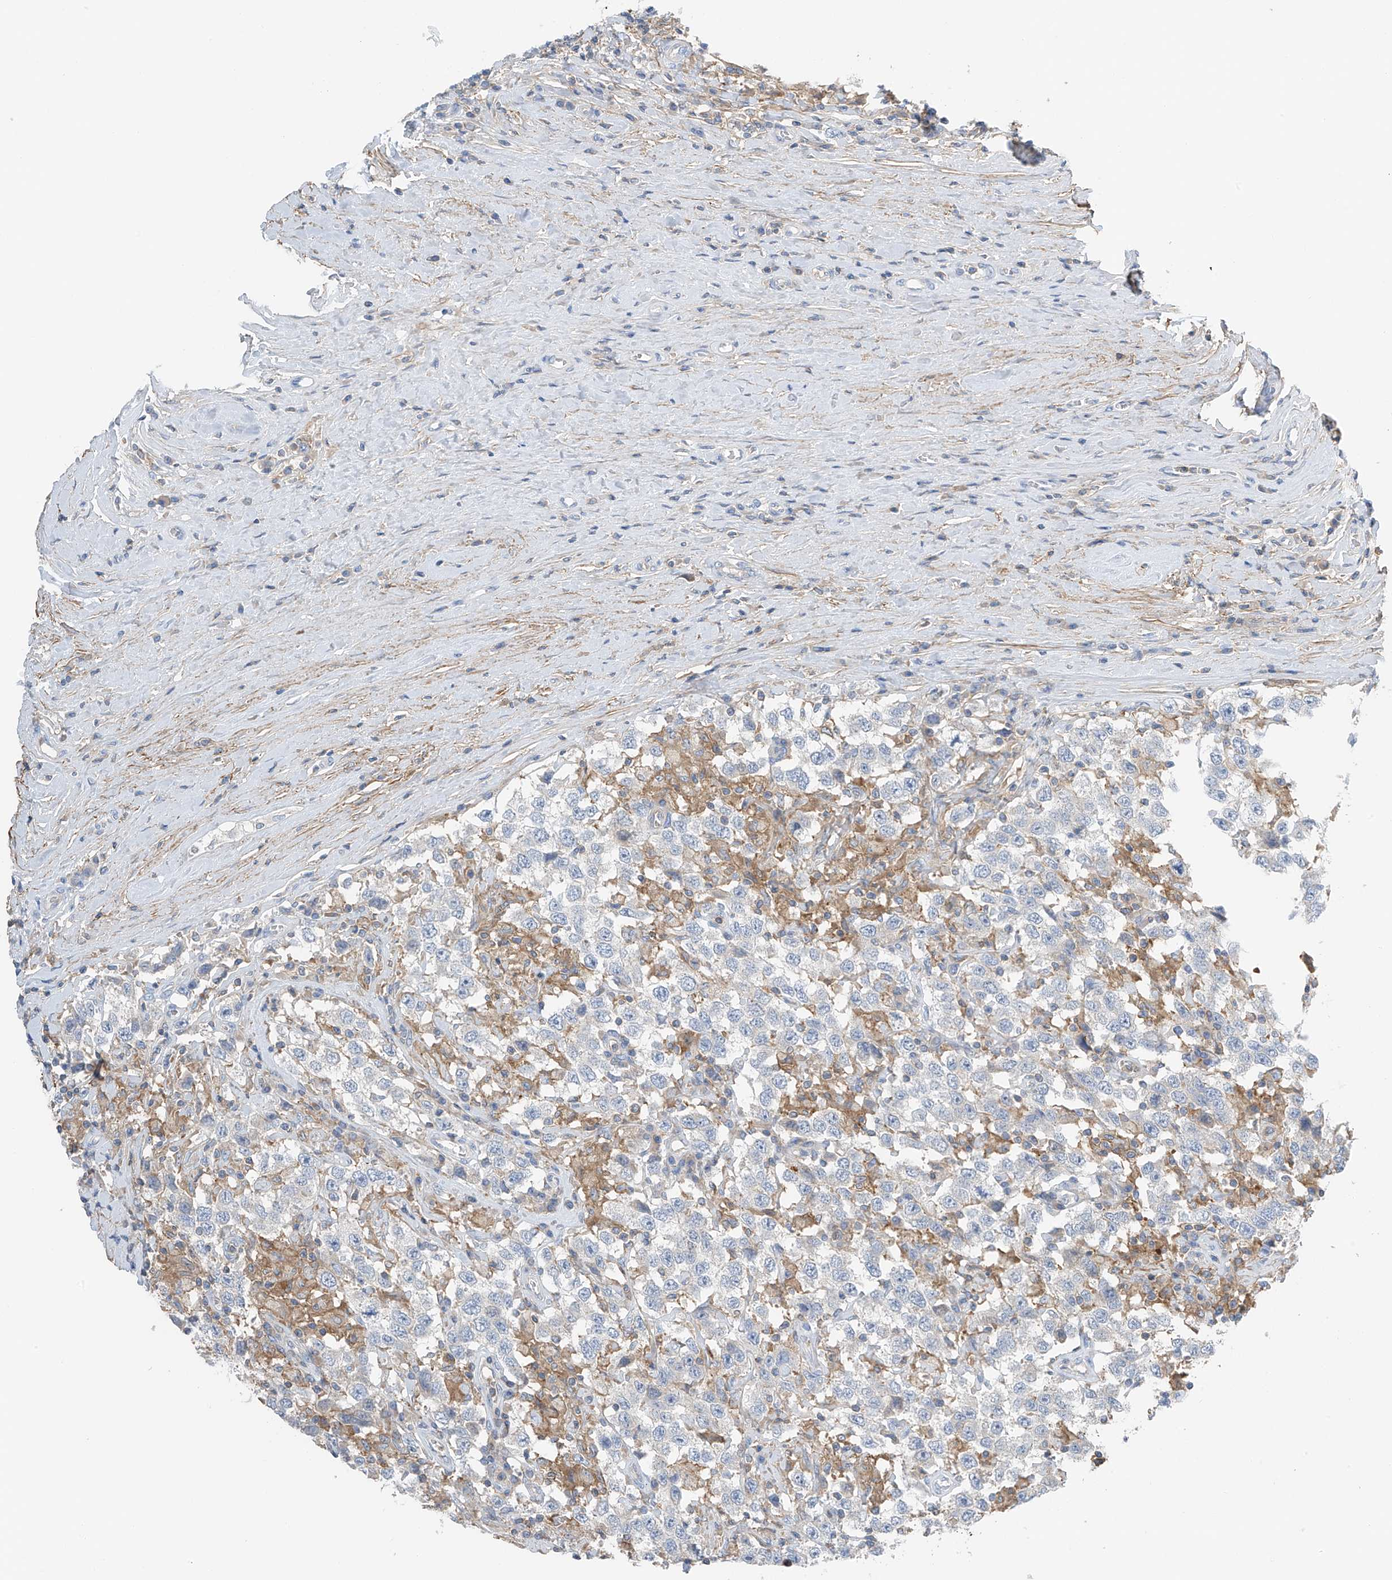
{"staining": {"intensity": "negative", "quantity": "none", "location": "none"}, "tissue": "testis cancer", "cell_type": "Tumor cells", "image_type": "cancer", "snomed": [{"axis": "morphology", "description": "Seminoma, NOS"}, {"axis": "topography", "description": "Testis"}], "caption": "Immunohistochemistry image of testis cancer (seminoma) stained for a protein (brown), which demonstrates no staining in tumor cells.", "gene": "NALCN", "patient": {"sex": "male", "age": 41}}